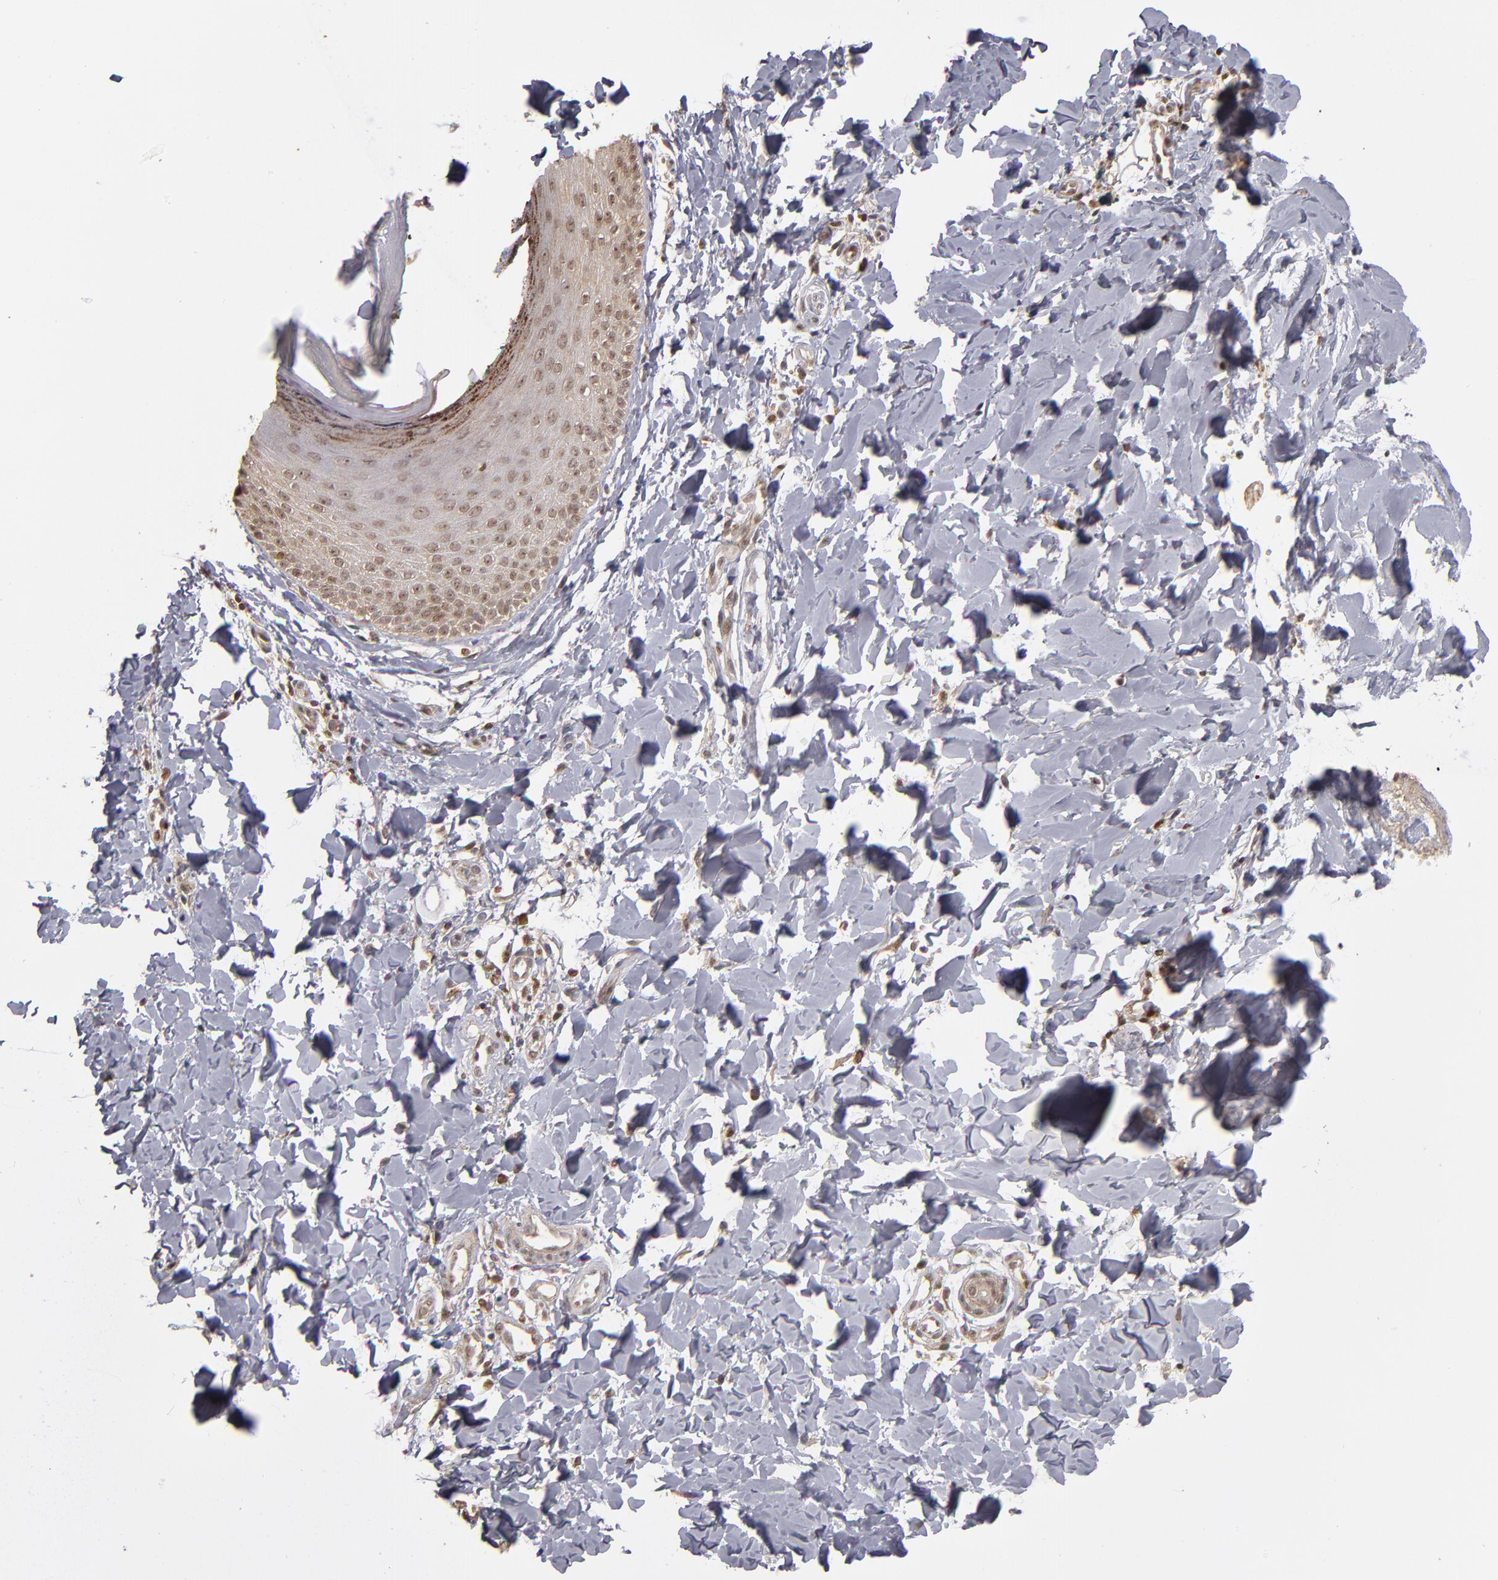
{"staining": {"intensity": "strong", "quantity": "<25%", "location": "nuclear"}, "tissue": "skin", "cell_type": "Epidermal cells", "image_type": "normal", "snomed": [{"axis": "morphology", "description": "Normal tissue, NOS"}, {"axis": "morphology", "description": "Inflammation, NOS"}, {"axis": "topography", "description": "Soft tissue"}, {"axis": "topography", "description": "Anal"}], "caption": "Skin stained with DAB immunohistochemistry (IHC) exhibits medium levels of strong nuclear staining in about <25% of epidermal cells. Nuclei are stained in blue.", "gene": "KDM6A", "patient": {"sex": "female", "age": 15}}